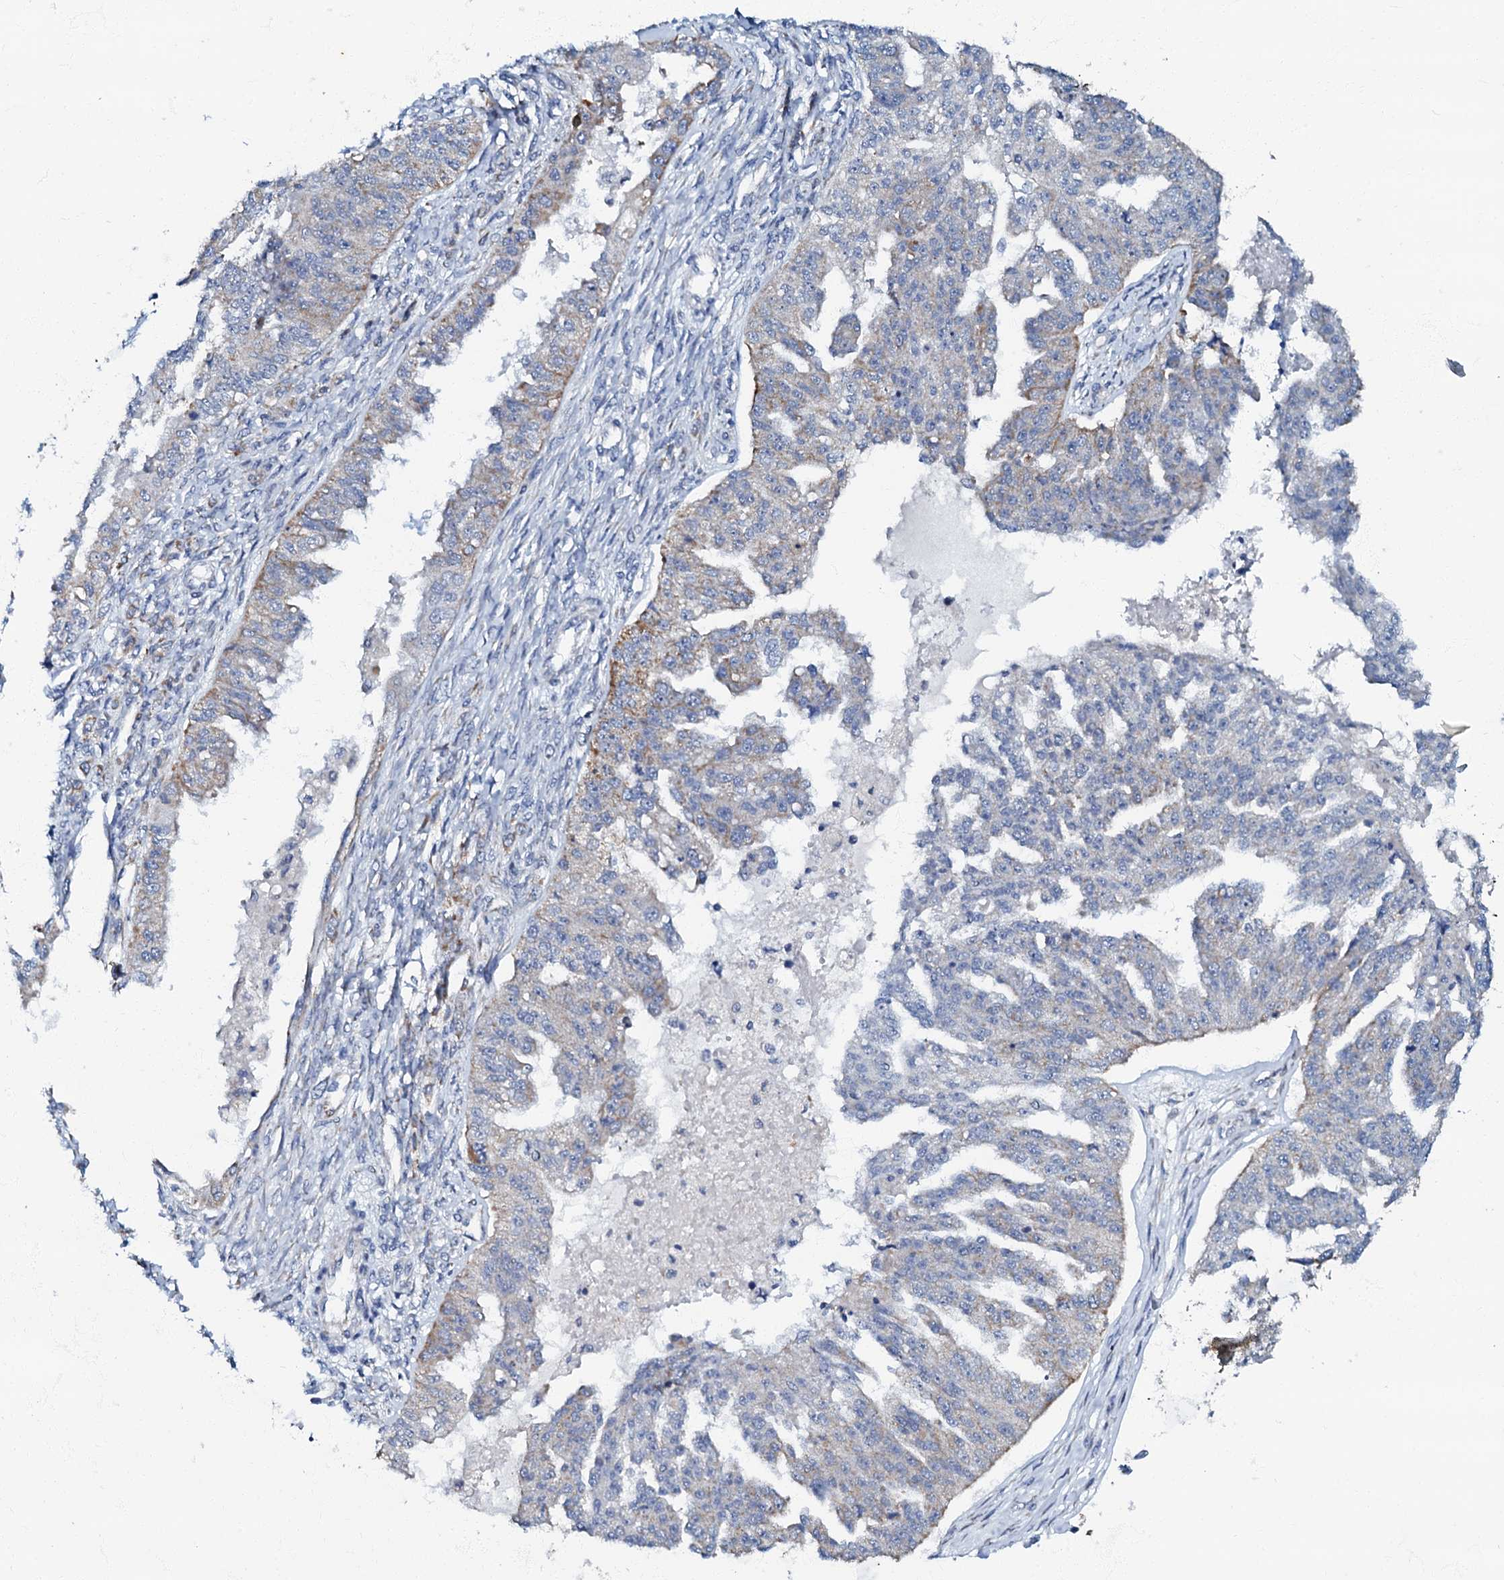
{"staining": {"intensity": "moderate", "quantity": "25%-75%", "location": "cytoplasmic/membranous"}, "tissue": "ovarian cancer", "cell_type": "Tumor cells", "image_type": "cancer", "snomed": [{"axis": "morphology", "description": "Cystadenocarcinoma, serous, NOS"}, {"axis": "topography", "description": "Ovary"}], "caption": "Immunohistochemical staining of human ovarian serous cystadenocarcinoma shows medium levels of moderate cytoplasmic/membranous expression in approximately 25%-75% of tumor cells.", "gene": "MRPL51", "patient": {"sex": "female", "age": 58}}